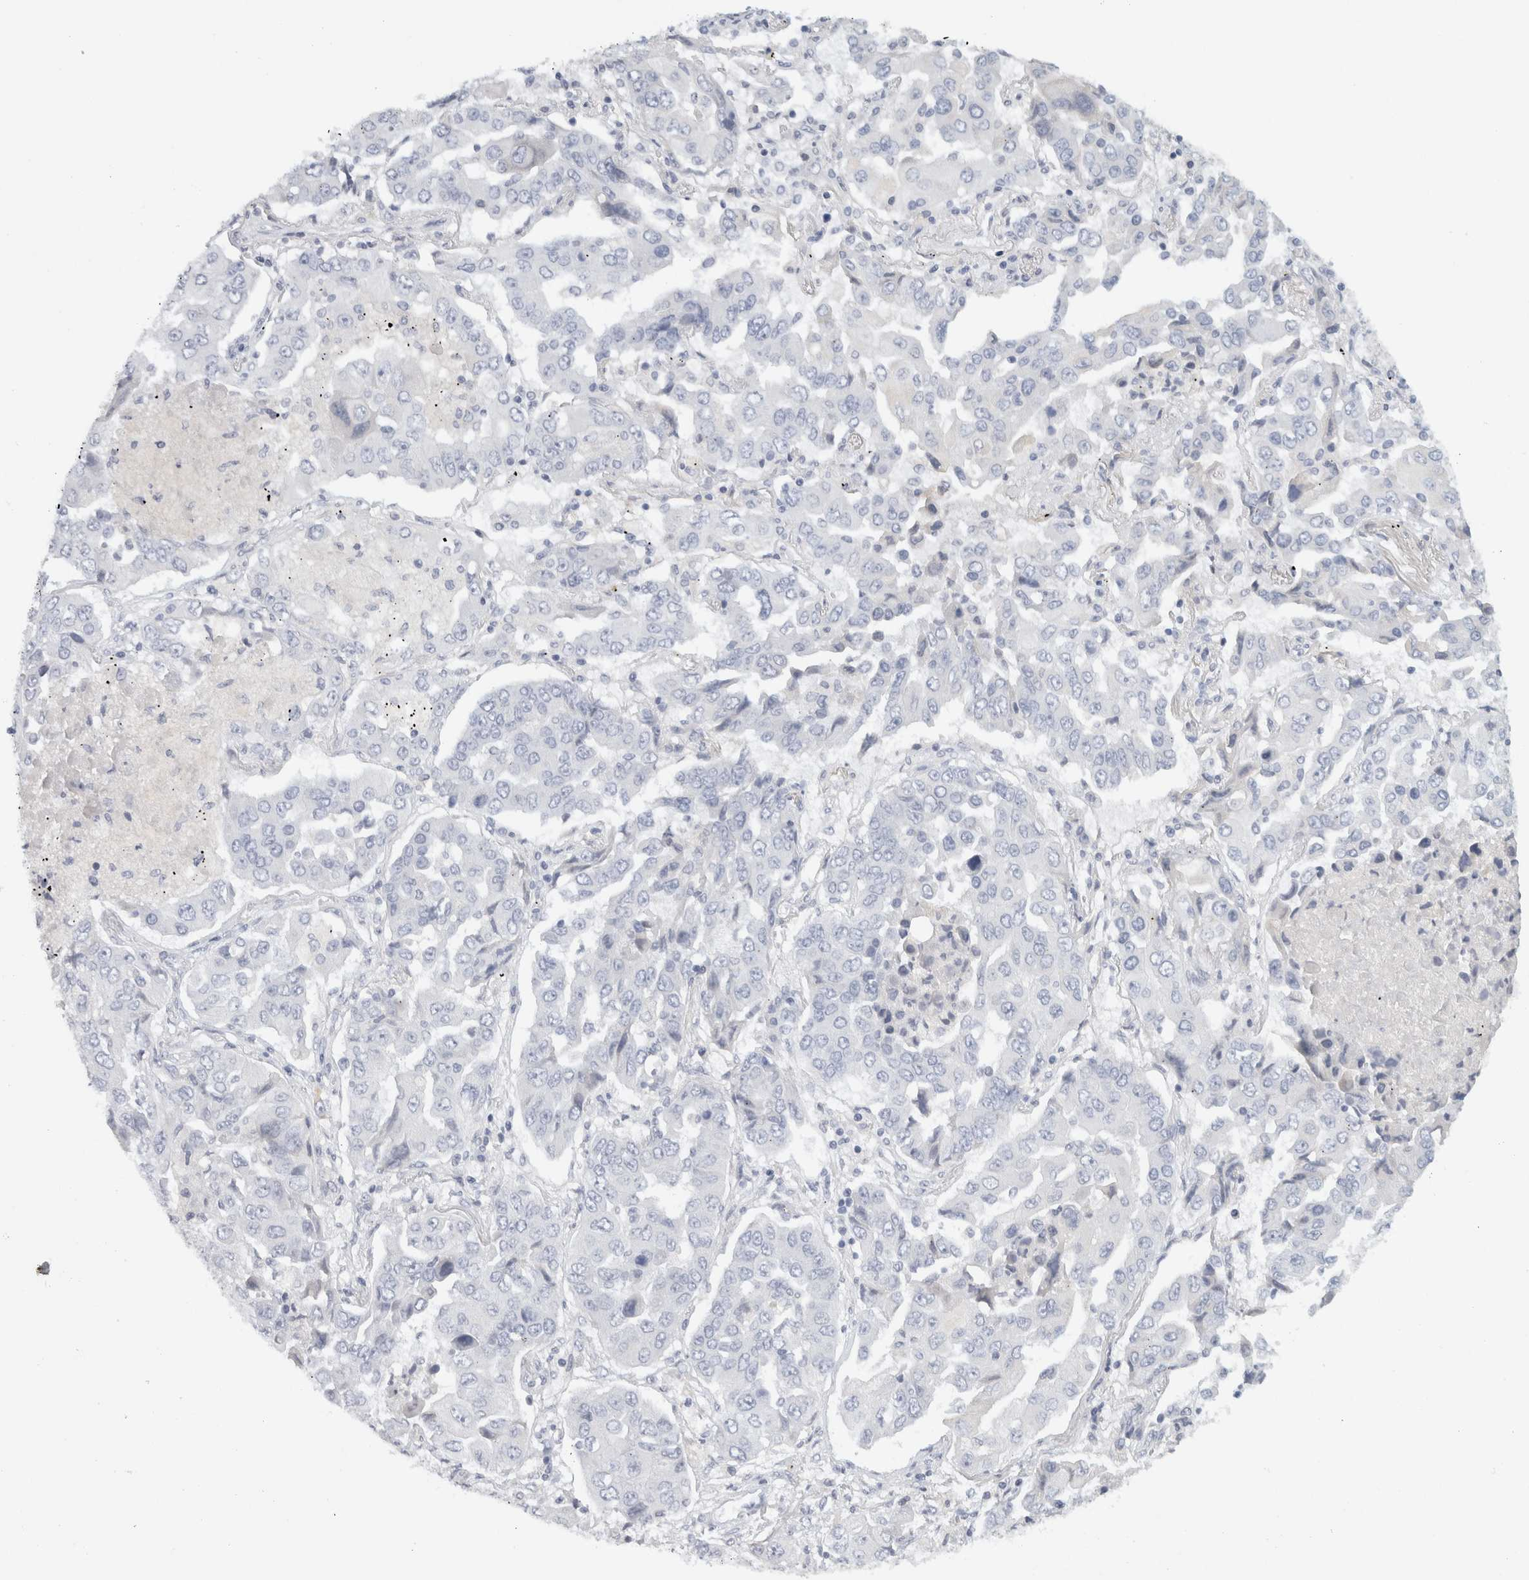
{"staining": {"intensity": "negative", "quantity": "none", "location": "none"}, "tissue": "lung cancer", "cell_type": "Tumor cells", "image_type": "cancer", "snomed": [{"axis": "morphology", "description": "Adenocarcinoma, NOS"}, {"axis": "topography", "description": "Lung"}], "caption": "The histopathology image demonstrates no significant positivity in tumor cells of lung cancer.", "gene": "STK31", "patient": {"sex": "female", "age": 65}}